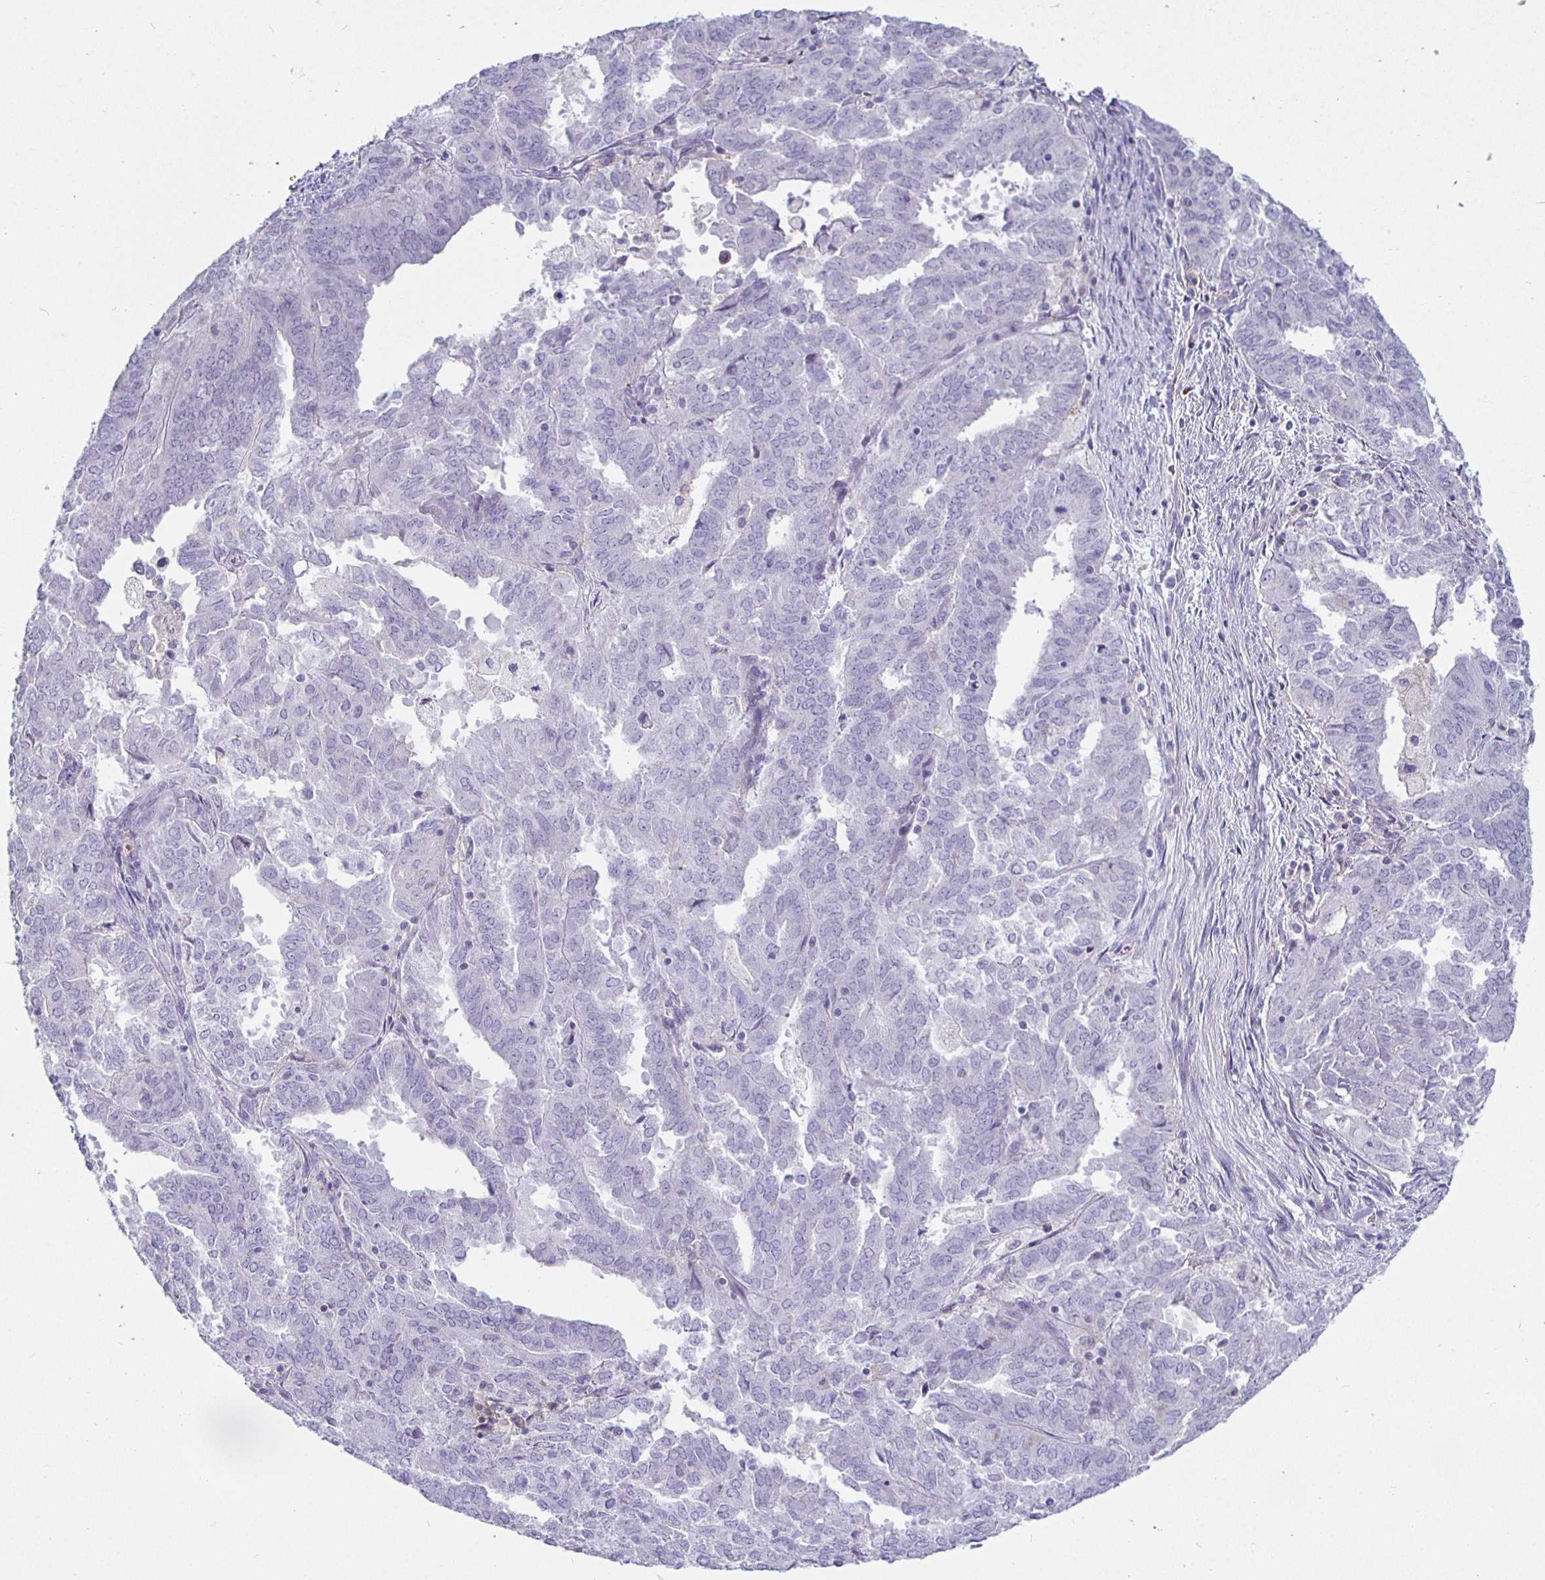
{"staining": {"intensity": "negative", "quantity": "none", "location": "none"}, "tissue": "endometrial cancer", "cell_type": "Tumor cells", "image_type": "cancer", "snomed": [{"axis": "morphology", "description": "Adenocarcinoma, NOS"}, {"axis": "topography", "description": "Endometrium"}], "caption": "A high-resolution photomicrograph shows immunohistochemistry staining of endometrial cancer, which shows no significant staining in tumor cells.", "gene": "SIRPA", "patient": {"sex": "female", "age": 72}}